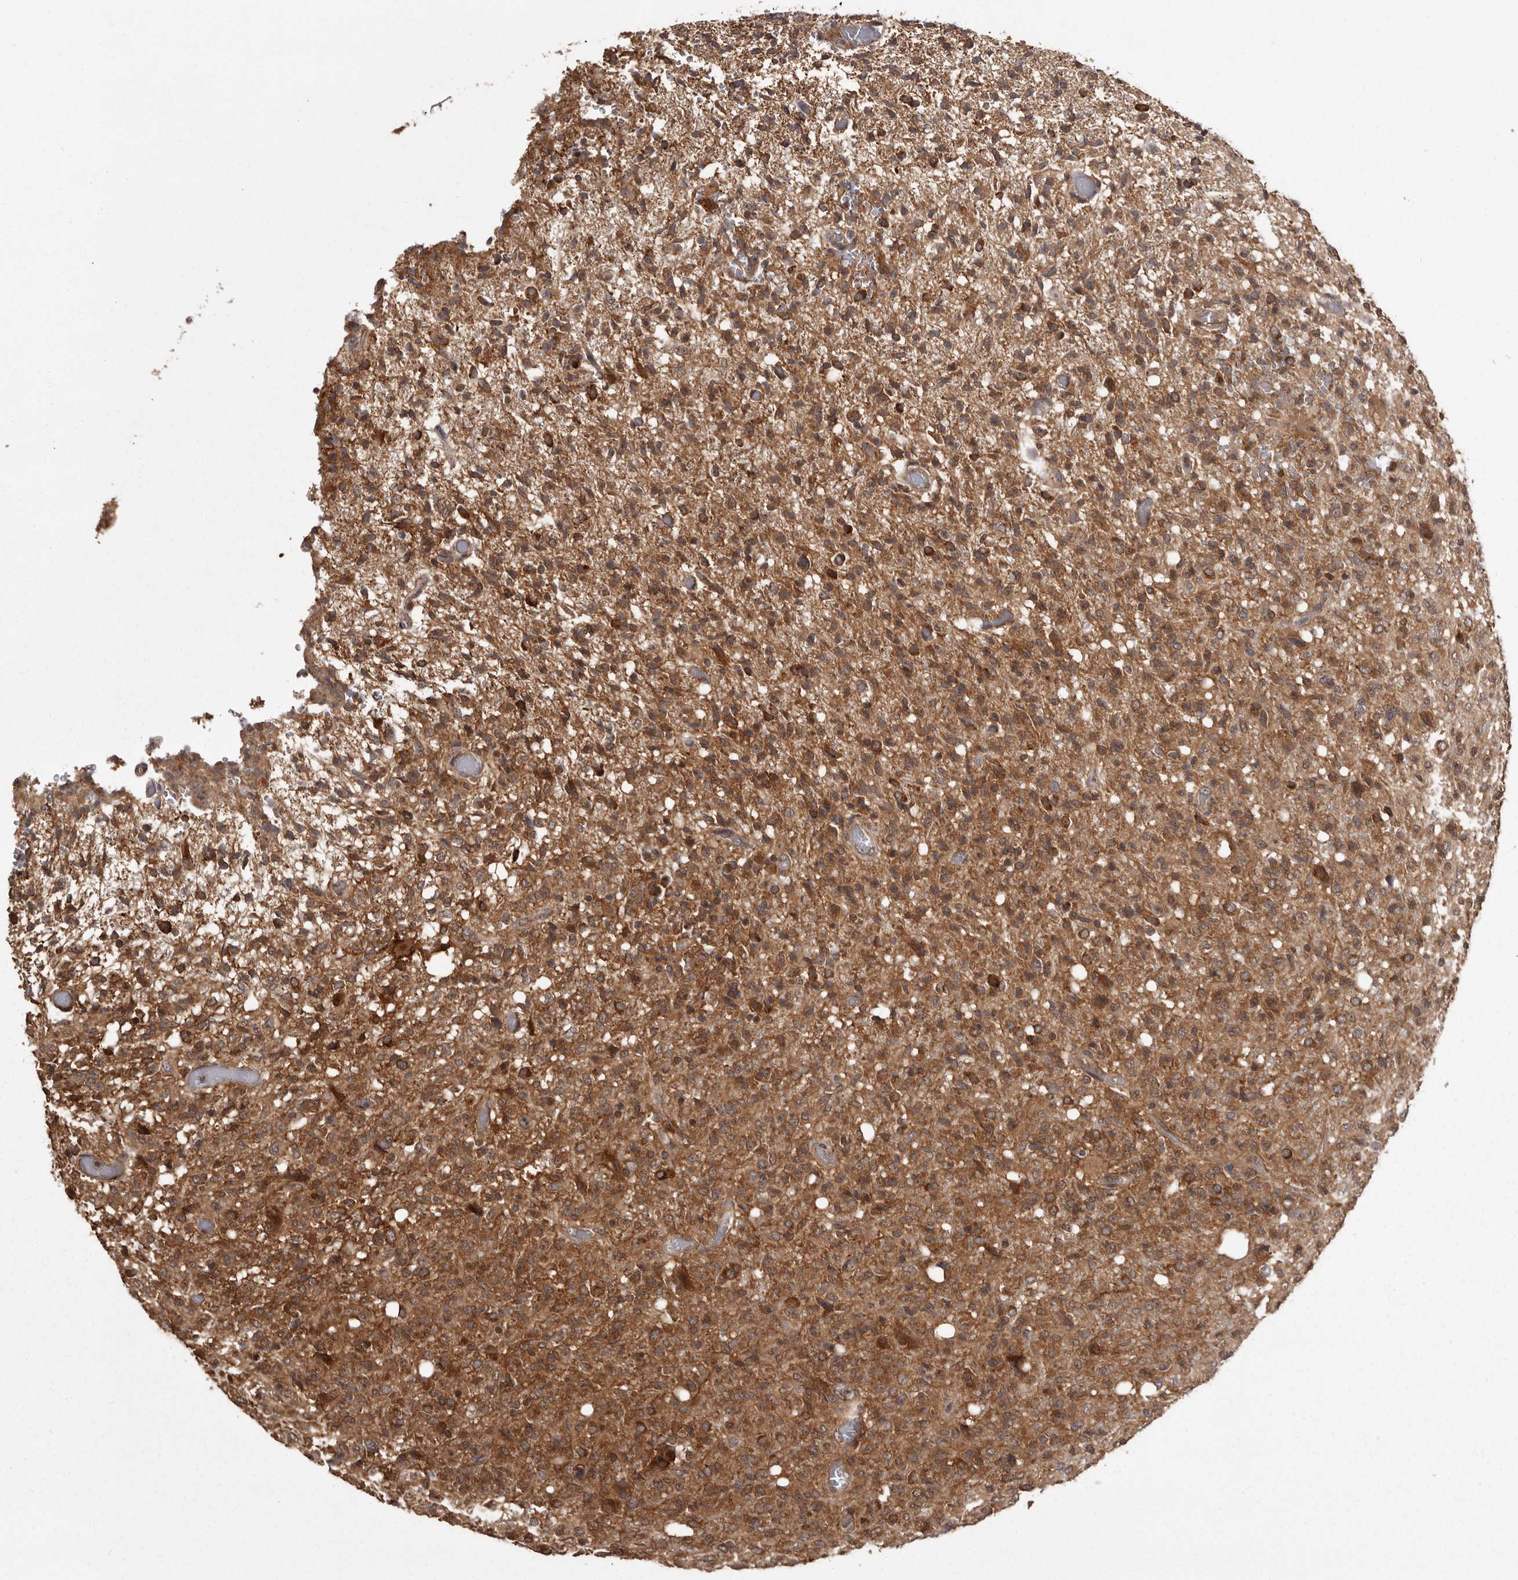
{"staining": {"intensity": "moderate", "quantity": ">75%", "location": "cytoplasmic/membranous"}, "tissue": "glioma", "cell_type": "Tumor cells", "image_type": "cancer", "snomed": [{"axis": "morphology", "description": "Glioma, malignant, High grade"}, {"axis": "topography", "description": "Brain"}], "caption": "Protein expression analysis of malignant glioma (high-grade) displays moderate cytoplasmic/membranous staining in approximately >75% of tumor cells.", "gene": "DARS1", "patient": {"sex": "female", "age": 57}}